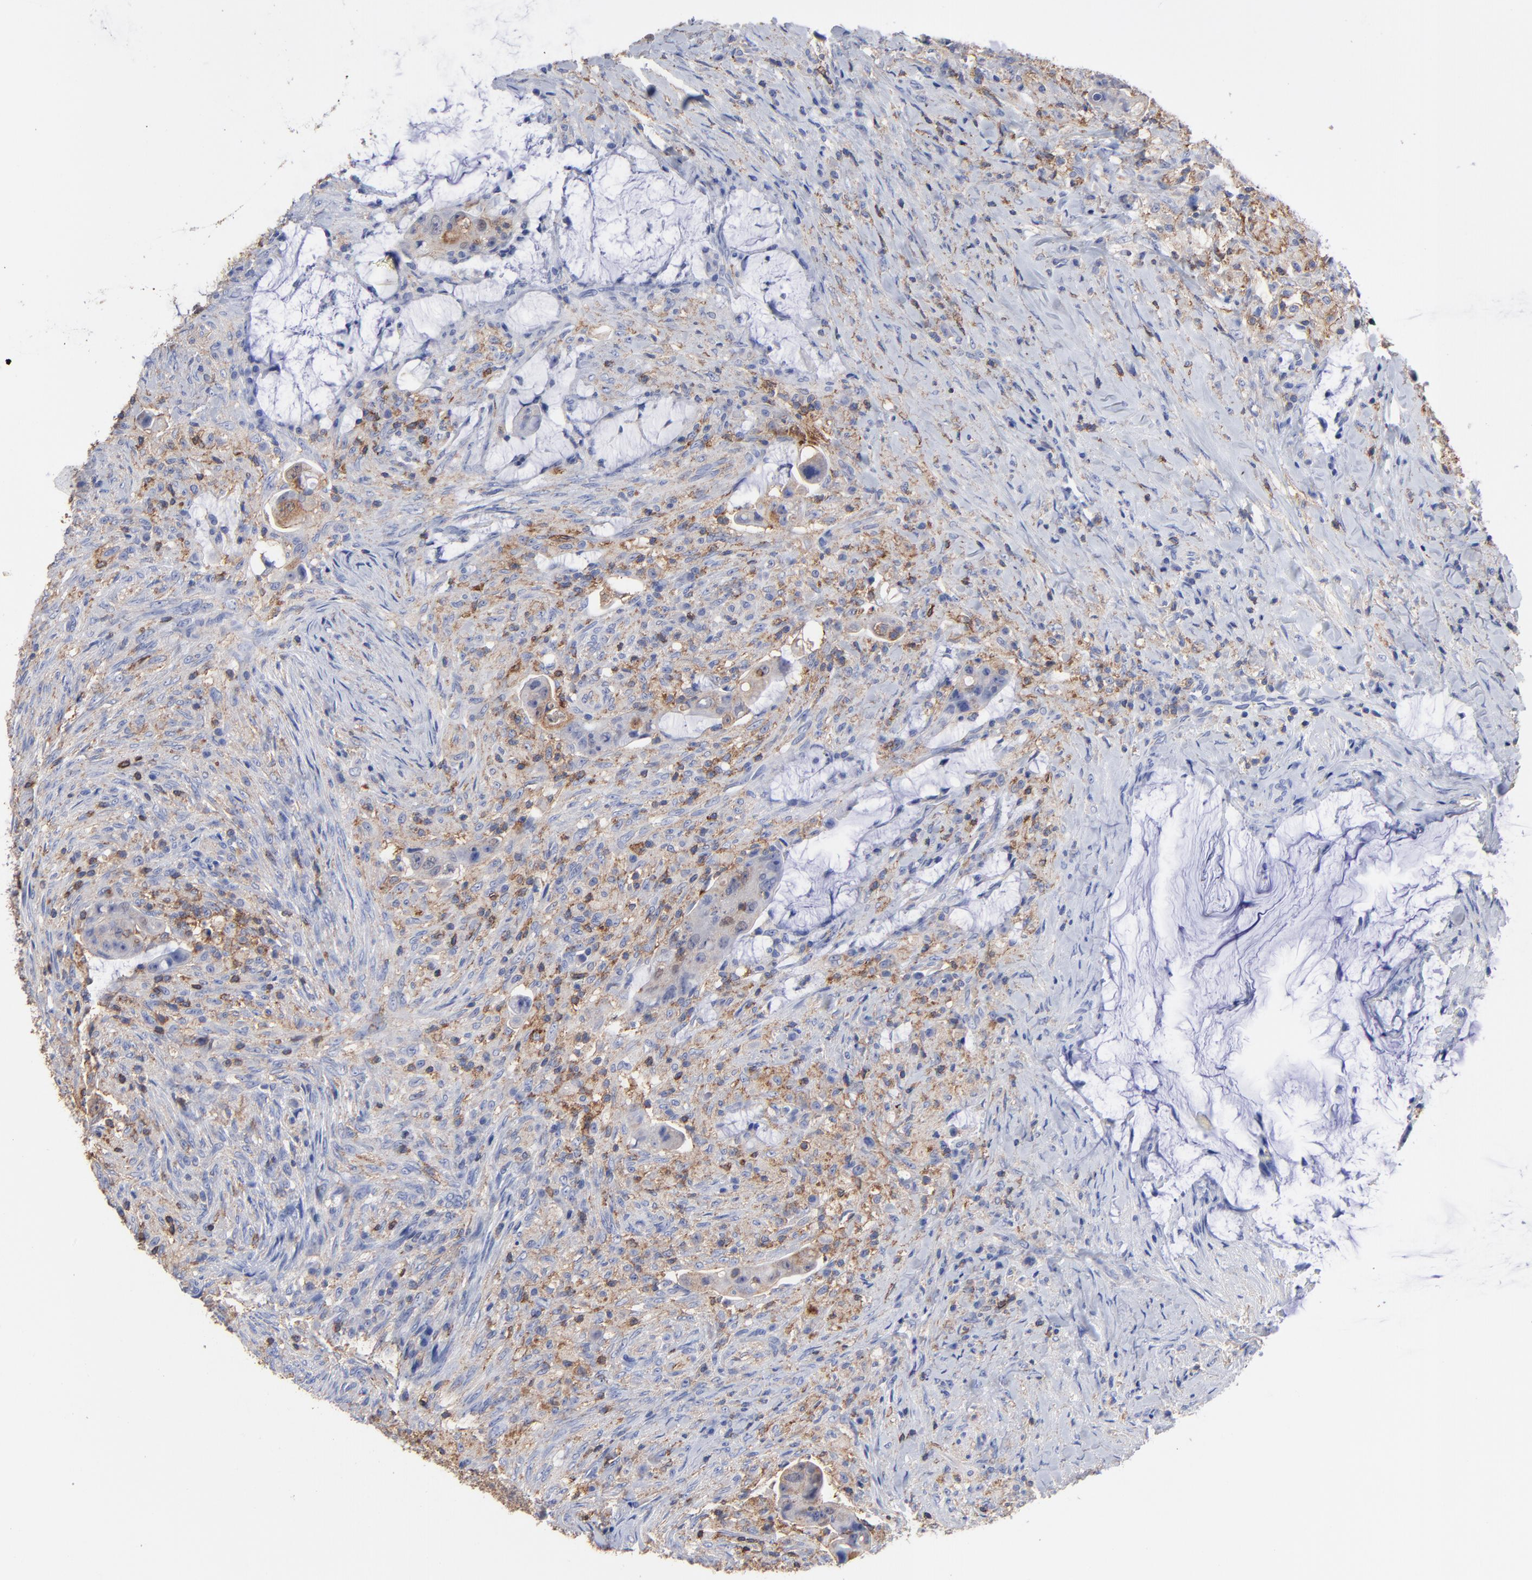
{"staining": {"intensity": "weak", "quantity": "25%-75%", "location": "cytoplasmic/membranous"}, "tissue": "colorectal cancer", "cell_type": "Tumor cells", "image_type": "cancer", "snomed": [{"axis": "morphology", "description": "Adenocarcinoma, NOS"}, {"axis": "topography", "description": "Rectum"}], "caption": "The photomicrograph displays immunohistochemical staining of colorectal cancer (adenocarcinoma). There is weak cytoplasmic/membranous positivity is seen in approximately 25%-75% of tumor cells. (brown staining indicates protein expression, while blue staining denotes nuclei).", "gene": "ASL", "patient": {"sex": "female", "age": 71}}